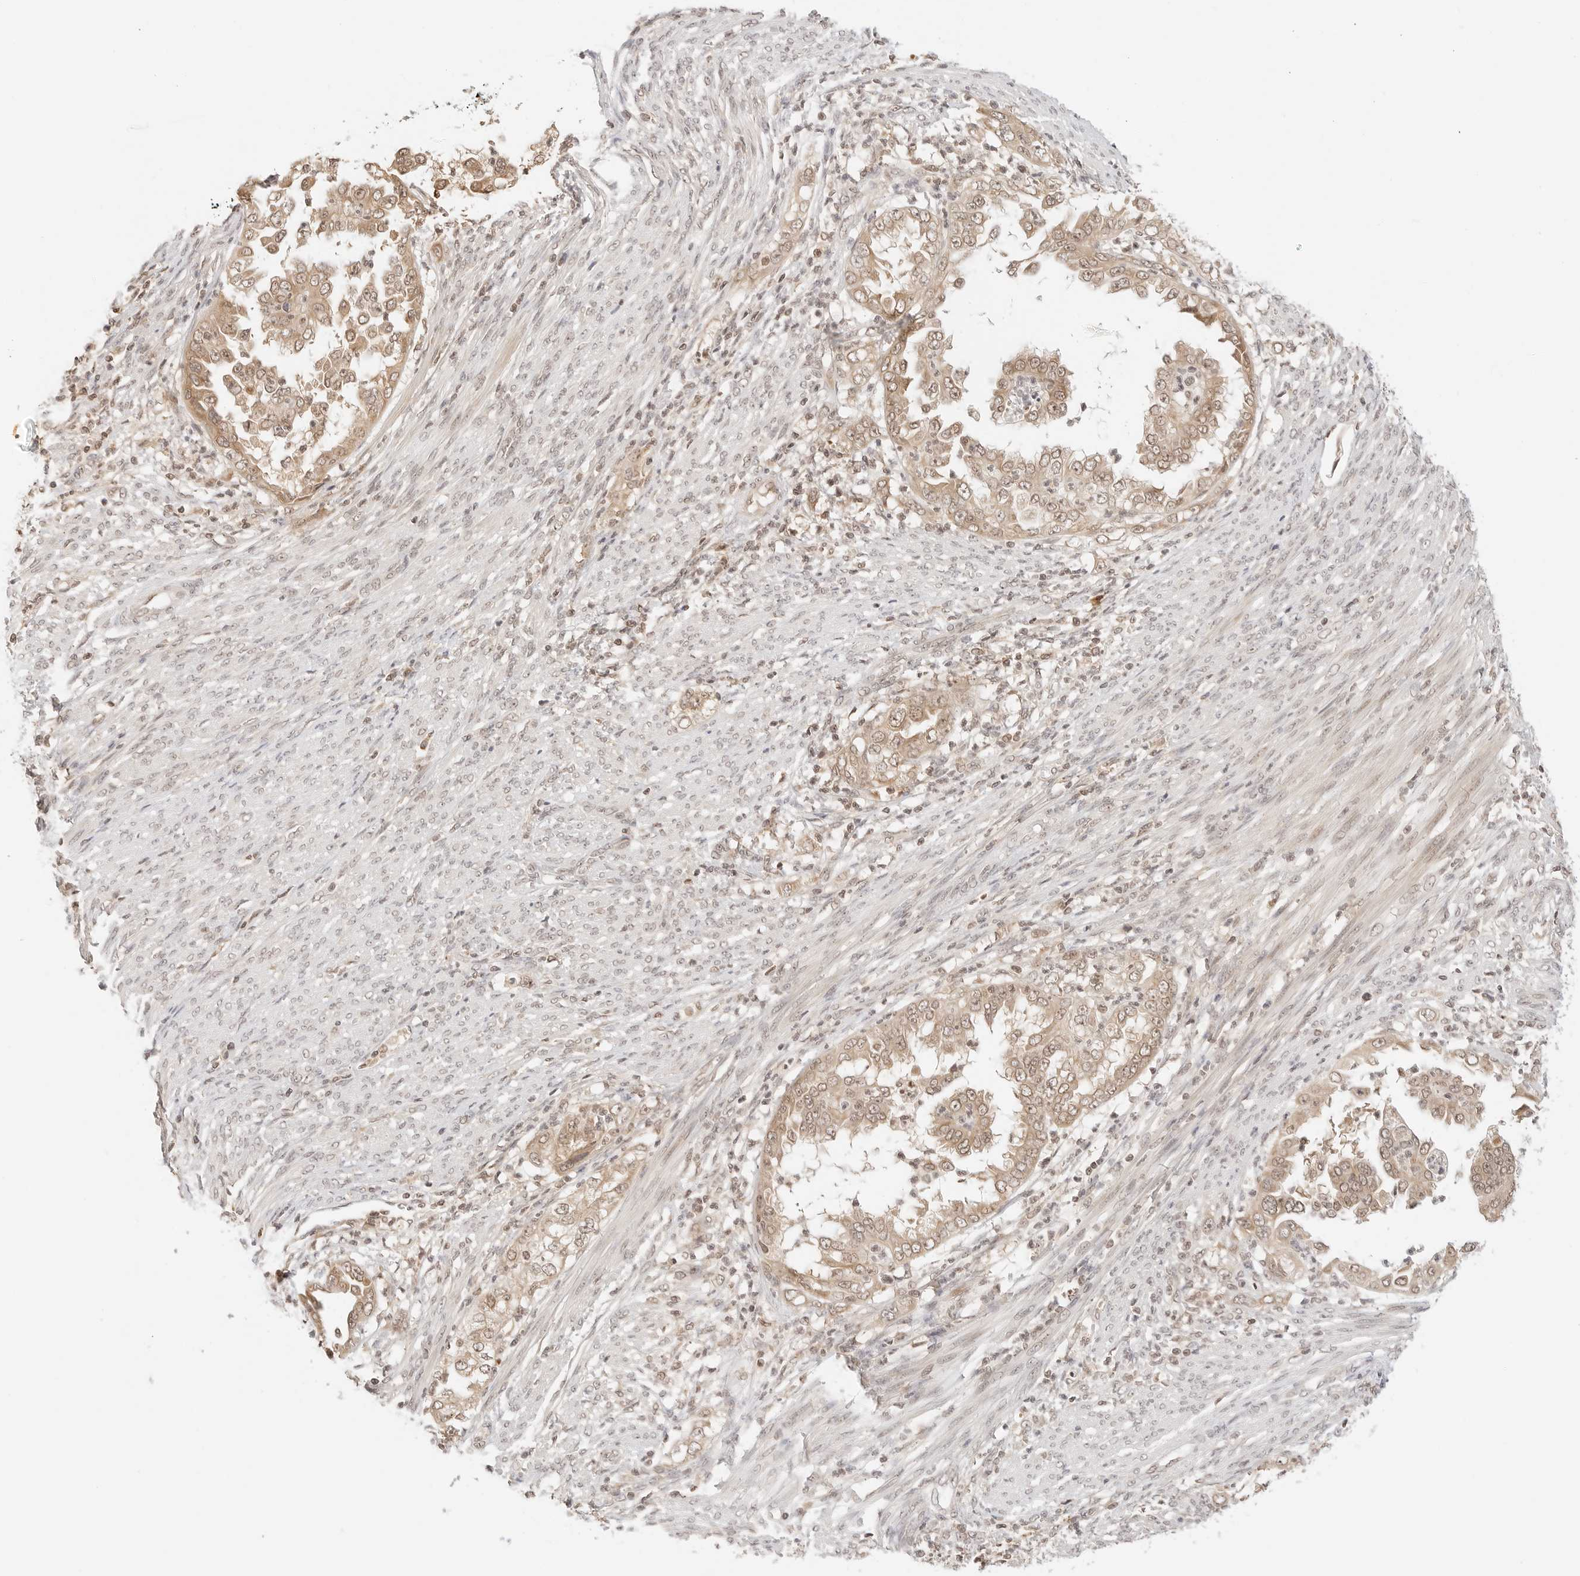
{"staining": {"intensity": "moderate", "quantity": ">75%", "location": "cytoplasmic/membranous,nuclear"}, "tissue": "endometrial cancer", "cell_type": "Tumor cells", "image_type": "cancer", "snomed": [{"axis": "morphology", "description": "Adenocarcinoma, NOS"}, {"axis": "topography", "description": "Endometrium"}], "caption": "The image reveals immunohistochemical staining of endometrial cancer. There is moderate cytoplasmic/membranous and nuclear staining is present in approximately >75% of tumor cells. (DAB = brown stain, brightfield microscopy at high magnification).", "gene": "SEPTIN4", "patient": {"sex": "female", "age": 85}}